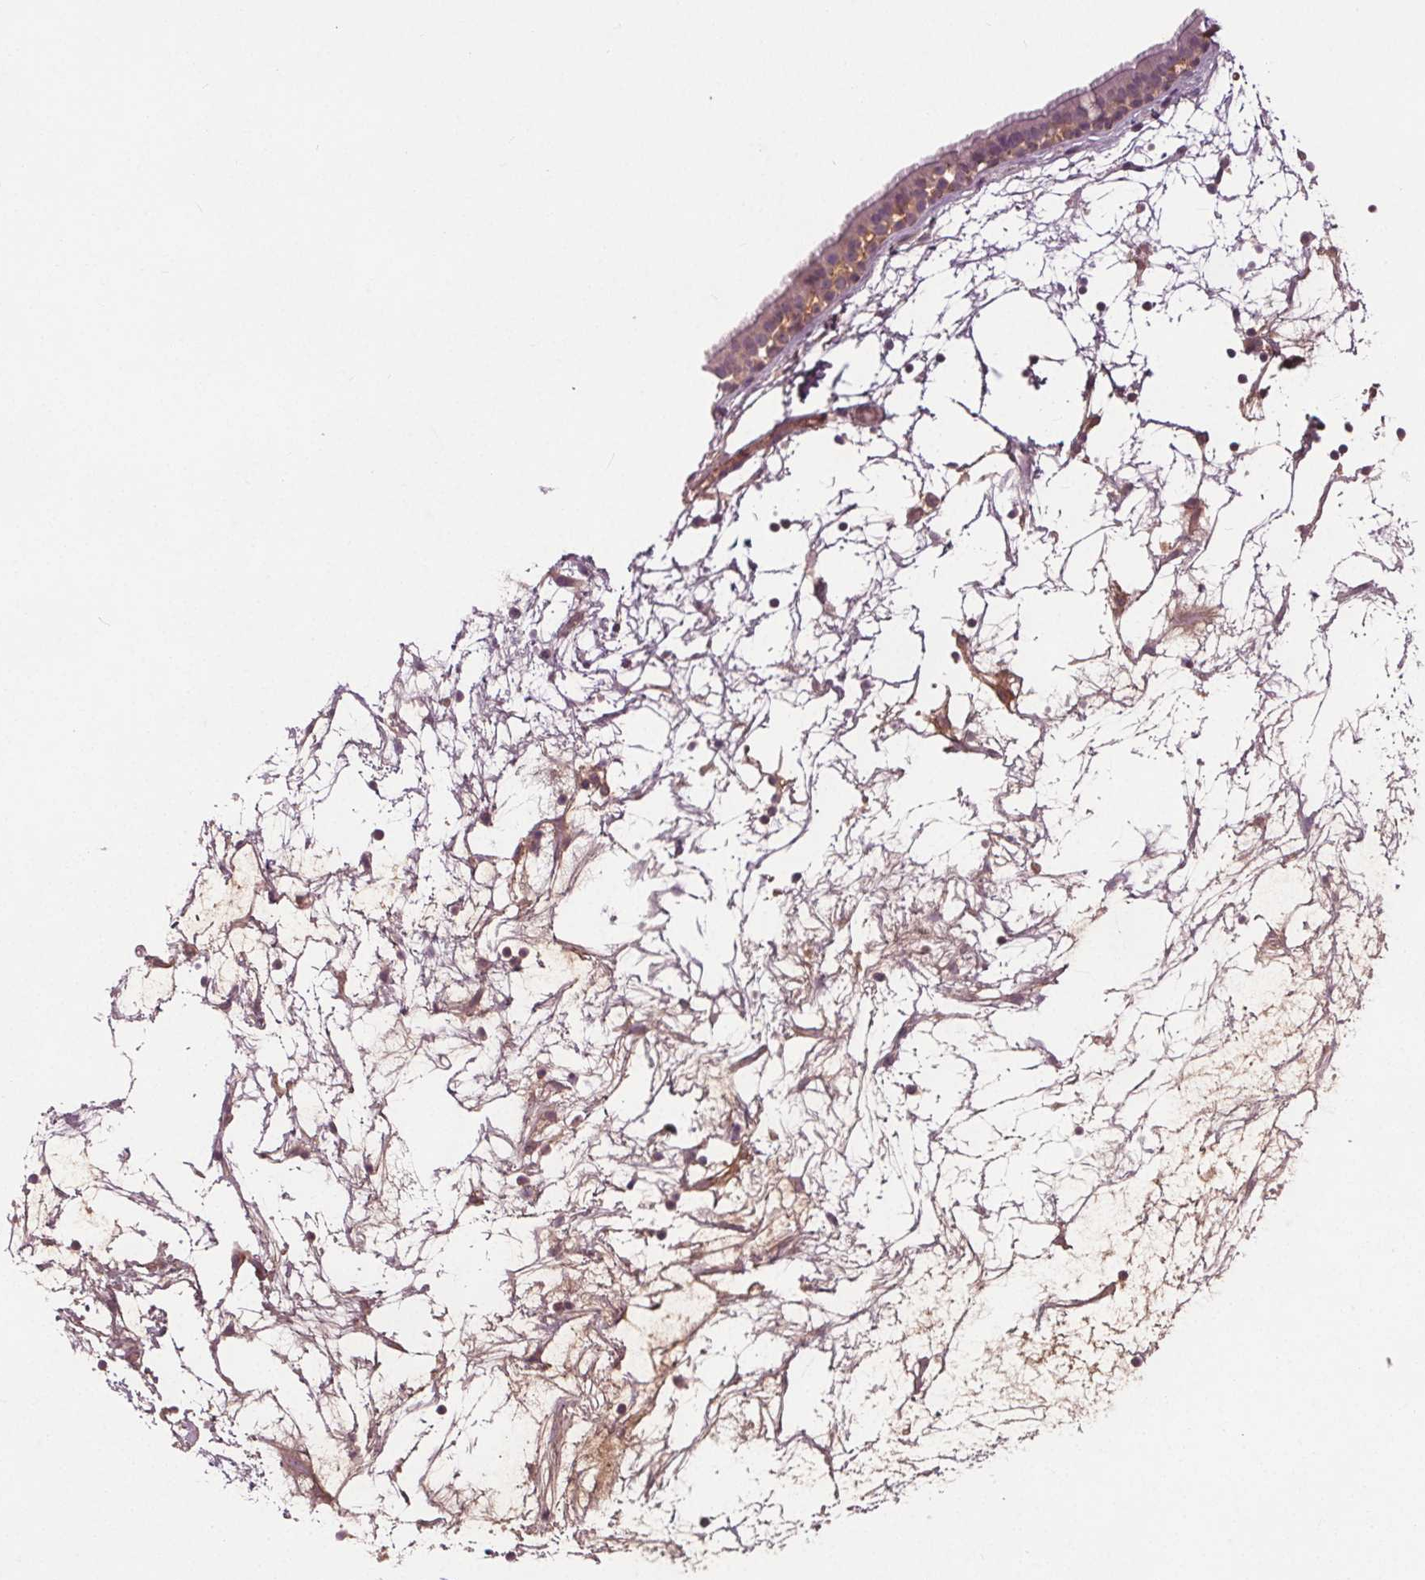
{"staining": {"intensity": "weak", "quantity": "<25%", "location": "cytoplasmic/membranous"}, "tissue": "nasopharynx", "cell_type": "Respiratory epithelial cells", "image_type": "normal", "snomed": [{"axis": "morphology", "description": "Normal tissue, NOS"}, {"axis": "topography", "description": "Nasopharynx"}], "caption": "Respiratory epithelial cells show no significant protein expression in normal nasopharynx. (DAB (3,3'-diaminobenzidine) immunohistochemistry with hematoxylin counter stain).", "gene": "PDGFD", "patient": {"sex": "male", "age": 68}}